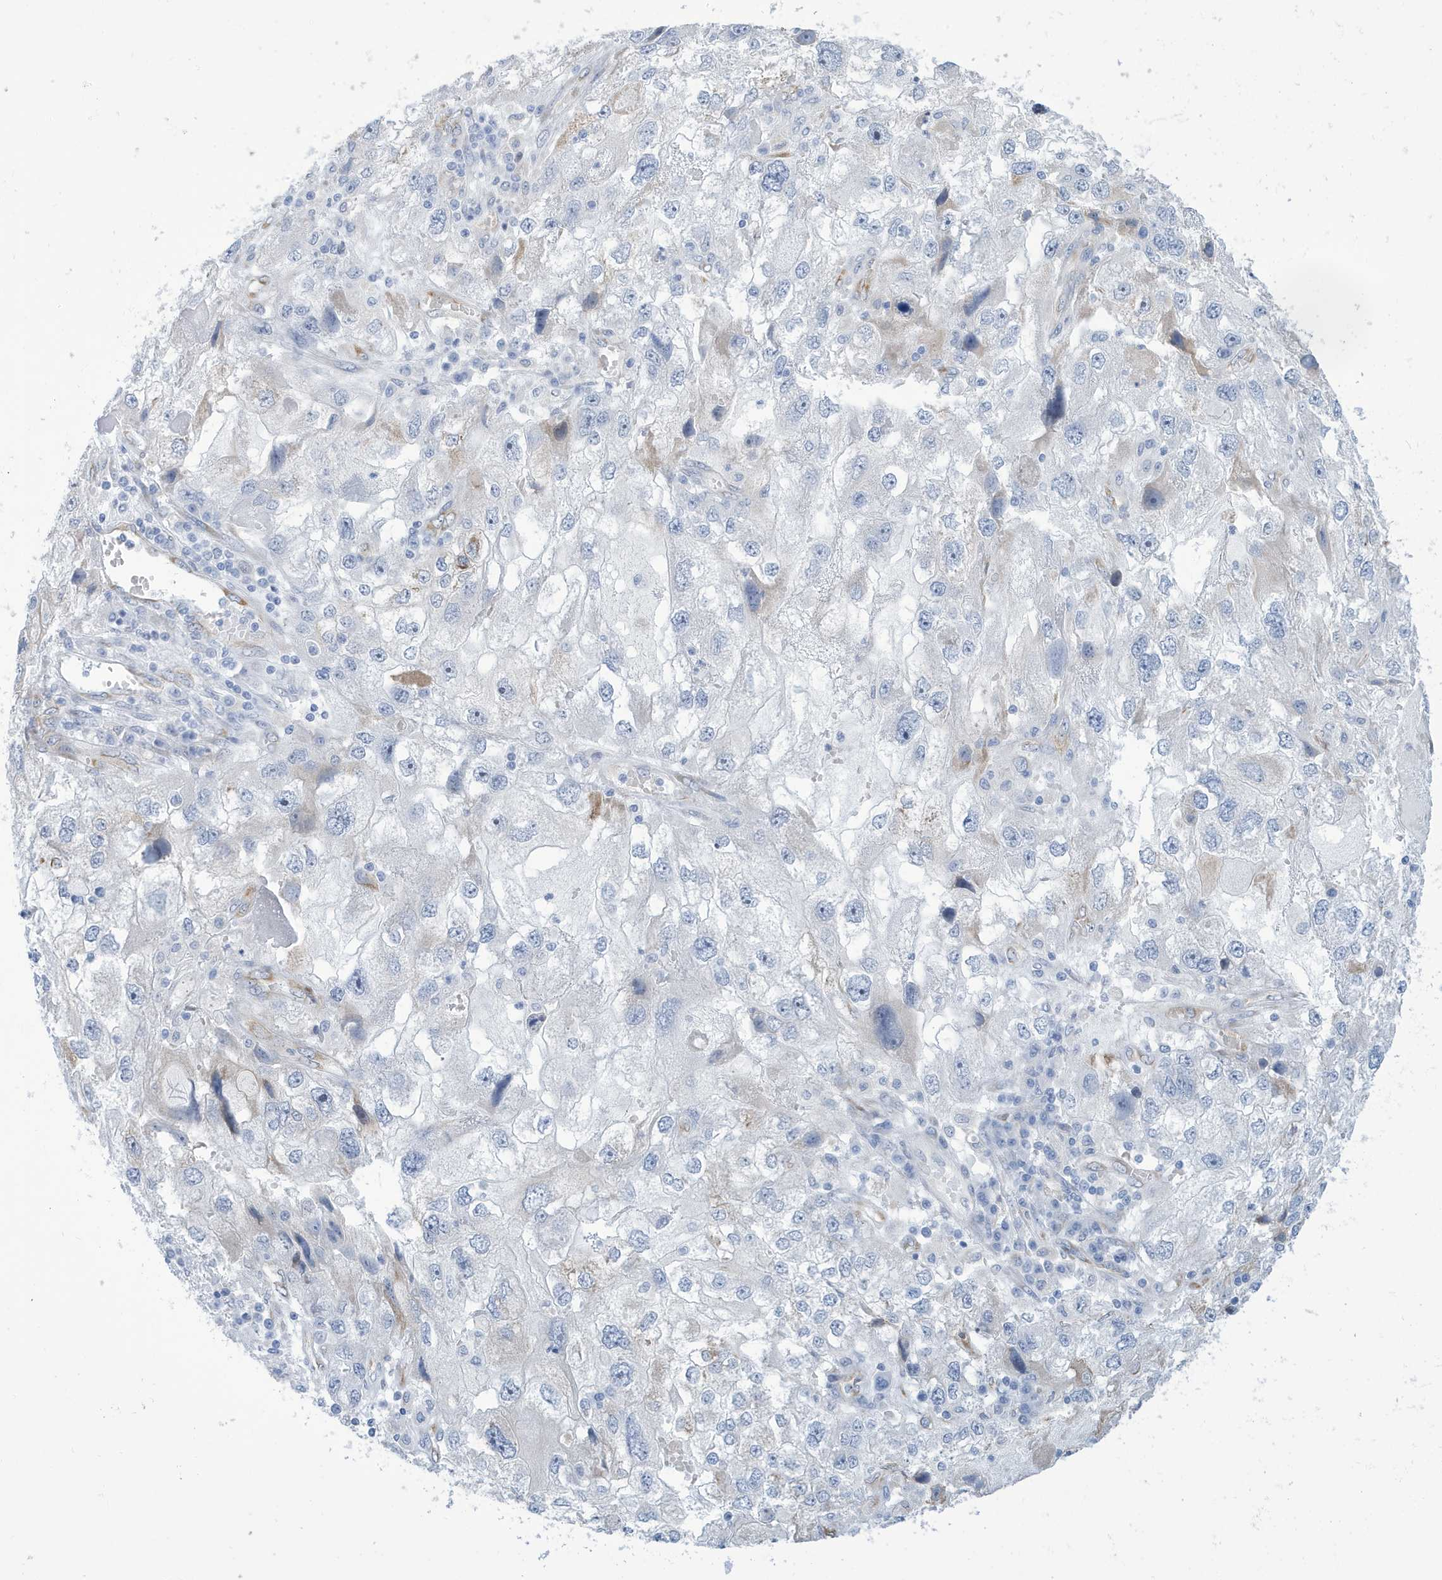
{"staining": {"intensity": "negative", "quantity": "none", "location": "none"}, "tissue": "endometrial cancer", "cell_type": "Tumor cells", "image_type": "cancer", "snomed": [{"axis": "morphology", "description": "Adenocarcinoma, NOS"}, {"axis": "topography", "description": "Endometrium"}], "caption": "DAB (3,3'-diaminobenzidine) immunohistochemical staining of endometrial cancer displays no significant expression in tumor cells. (Brightfield microscopy of DAB (3,3'-diaminobenzidine) immunohistochemistry at high magnification).", "gene": "SEMA3F", "patient": {"sex": "female", "age": 49}}